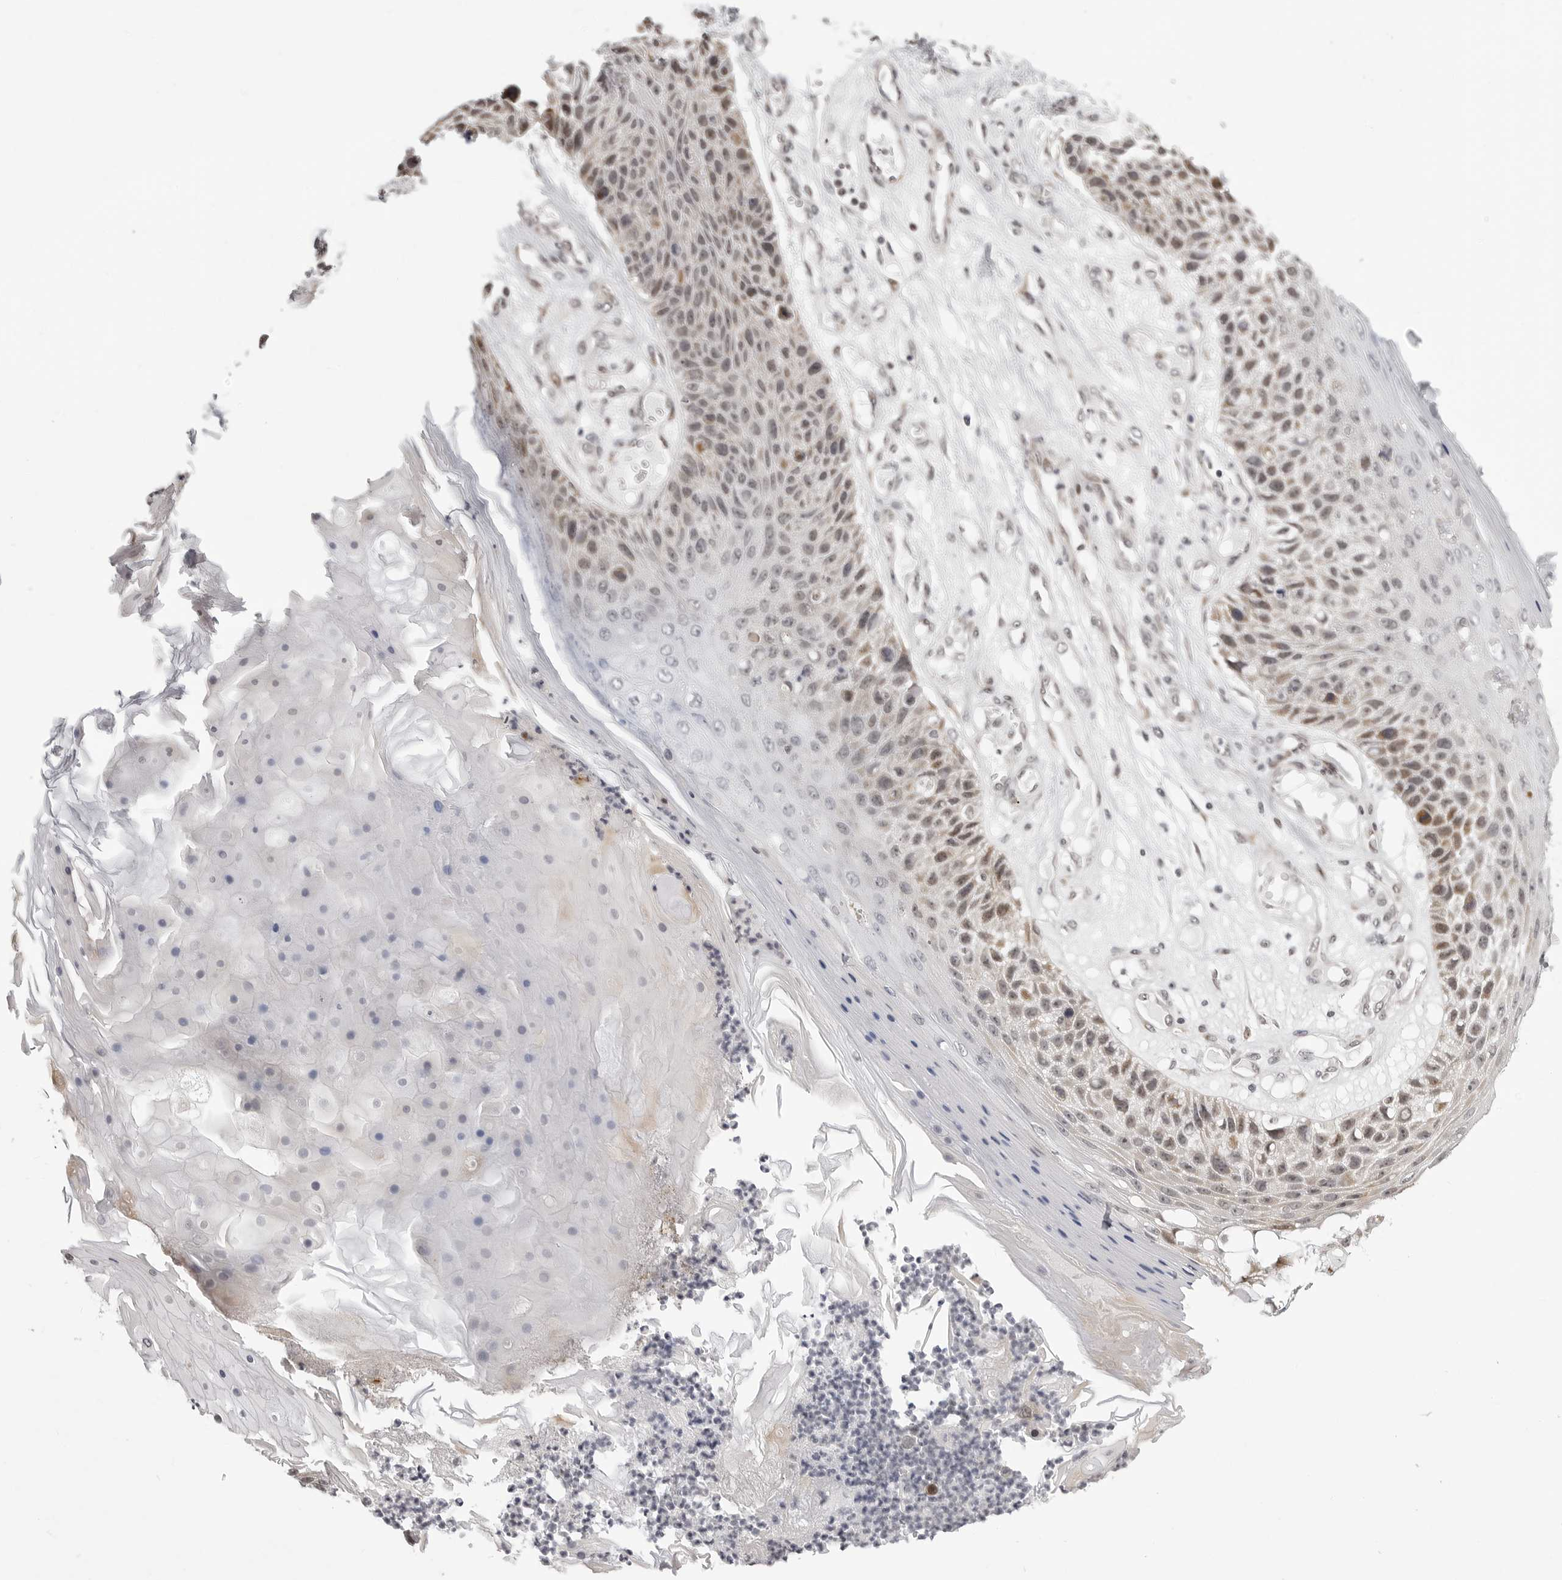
{"staining": {"intensity": "moderate", "quantity": "25%-75%", "location": "nuclear"}, "tissue": "skin cancer", "cell_type": "Tumor cells", "image_type": "cancer", "snomed": [{"axis": "morphology", "description": "Squamous cell carcinoma, NOS"}, {"axis": "topography", "description": "Skin"}], "caption": "Moderate nuclear protein expression is identified in about 25%-75% of tumor cells in skin cancer (squamous cell carcinoma). The staining was performed using DAB (3,3'-diaminobenzidine) to visualize the protein expression in brown, while the nuclei were stained in blue with hematoxylin (Magnification: 20x).", "gene": "PHF3", "patient": {"sex": "female", "age": 88}}